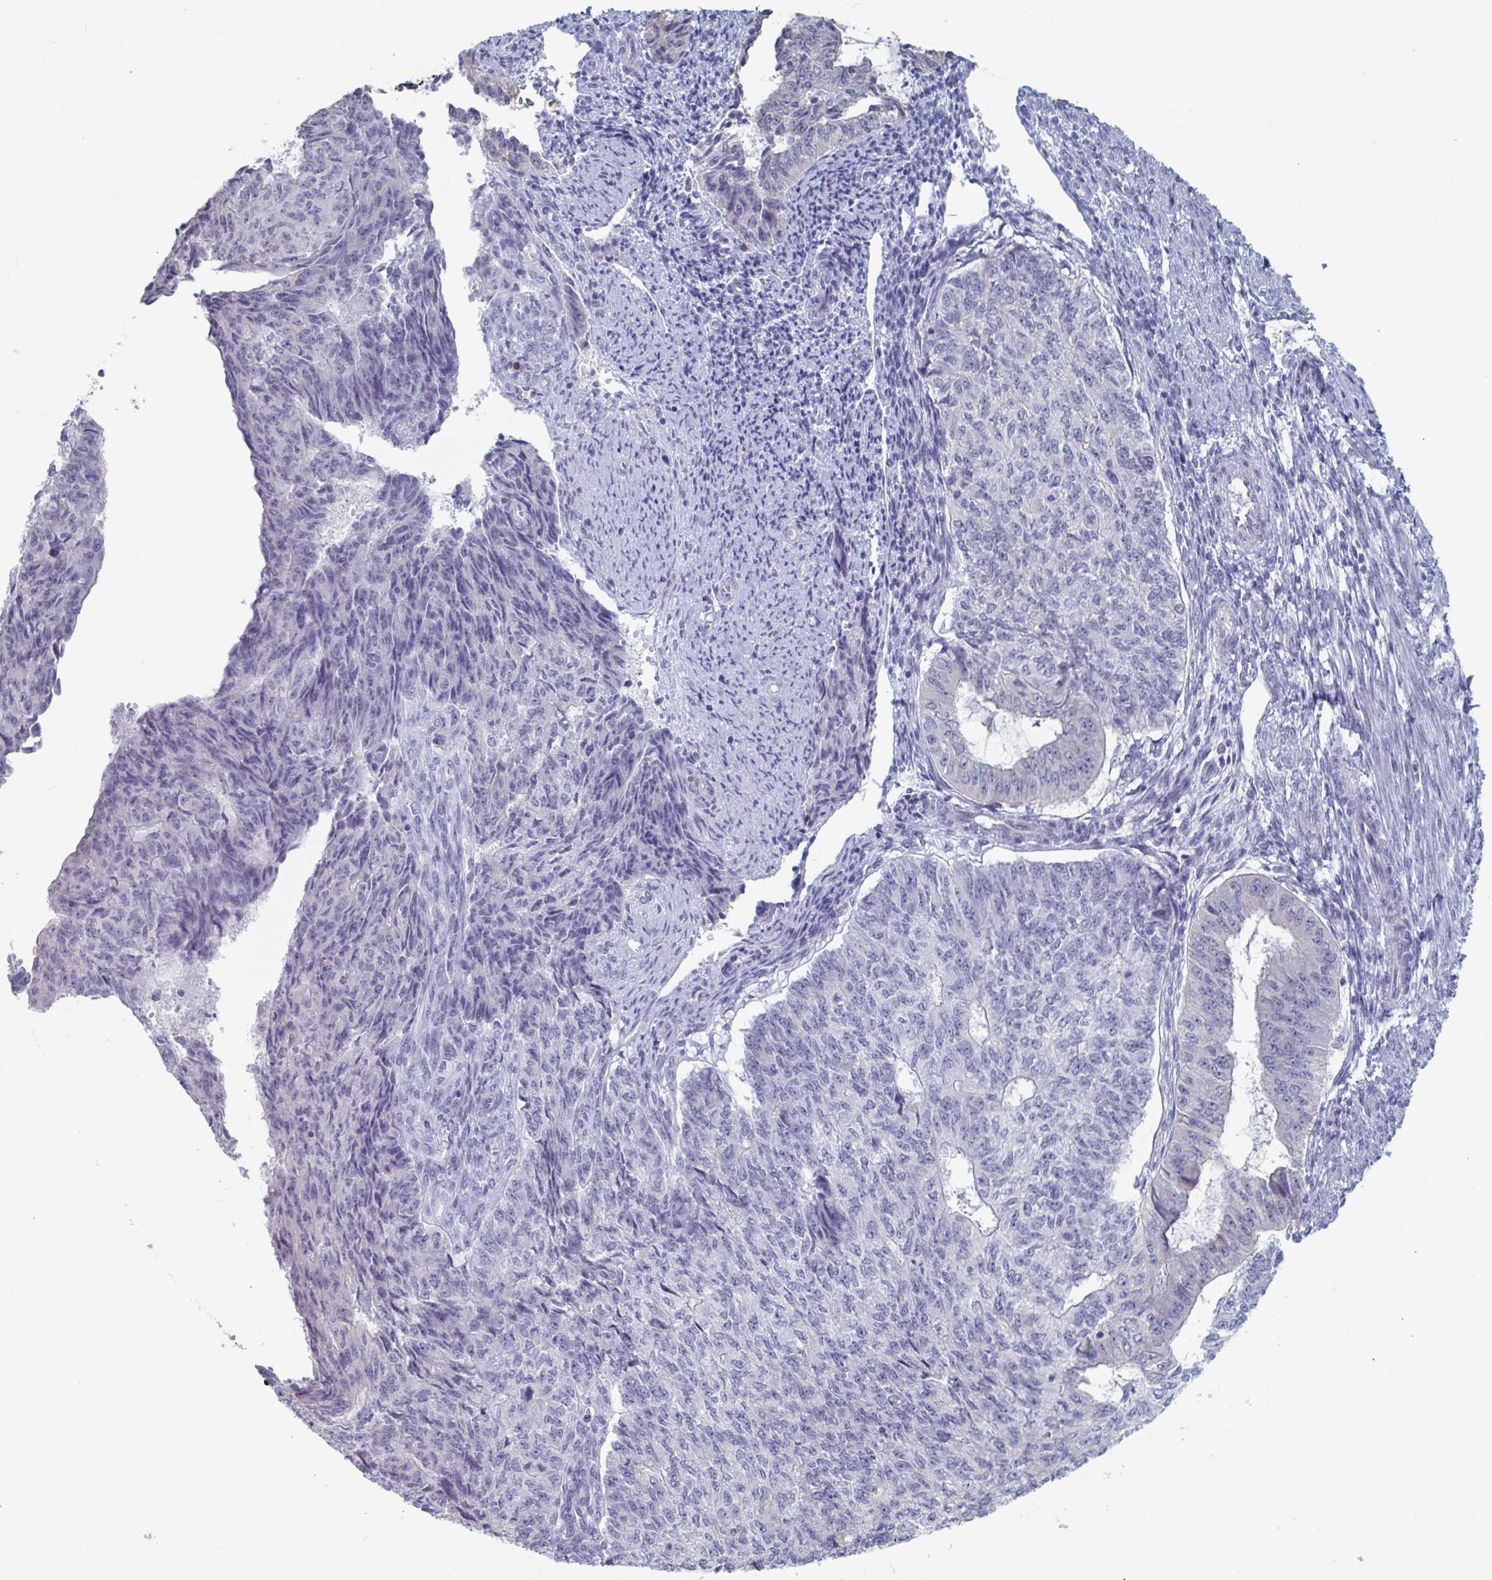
{"staining": {"intensity": "negative", "quantity": "none", "location": "none"}, "tissue": "endometrial cancer", "cell_type": "Tumor cells", "image_type": "cancer", "snomed": [{"axis": "morphology", "description": "Adenocarcinoma, NOS"}, {"axis": "topography", "description": "Endometrium"}], "caption": "Micrograph shows no protein positivity in tumor cells of adenocarcinoma (endometrial) tissue.", "gene": "FOXA1", "patient": {"sex": "female", "age": 32}}